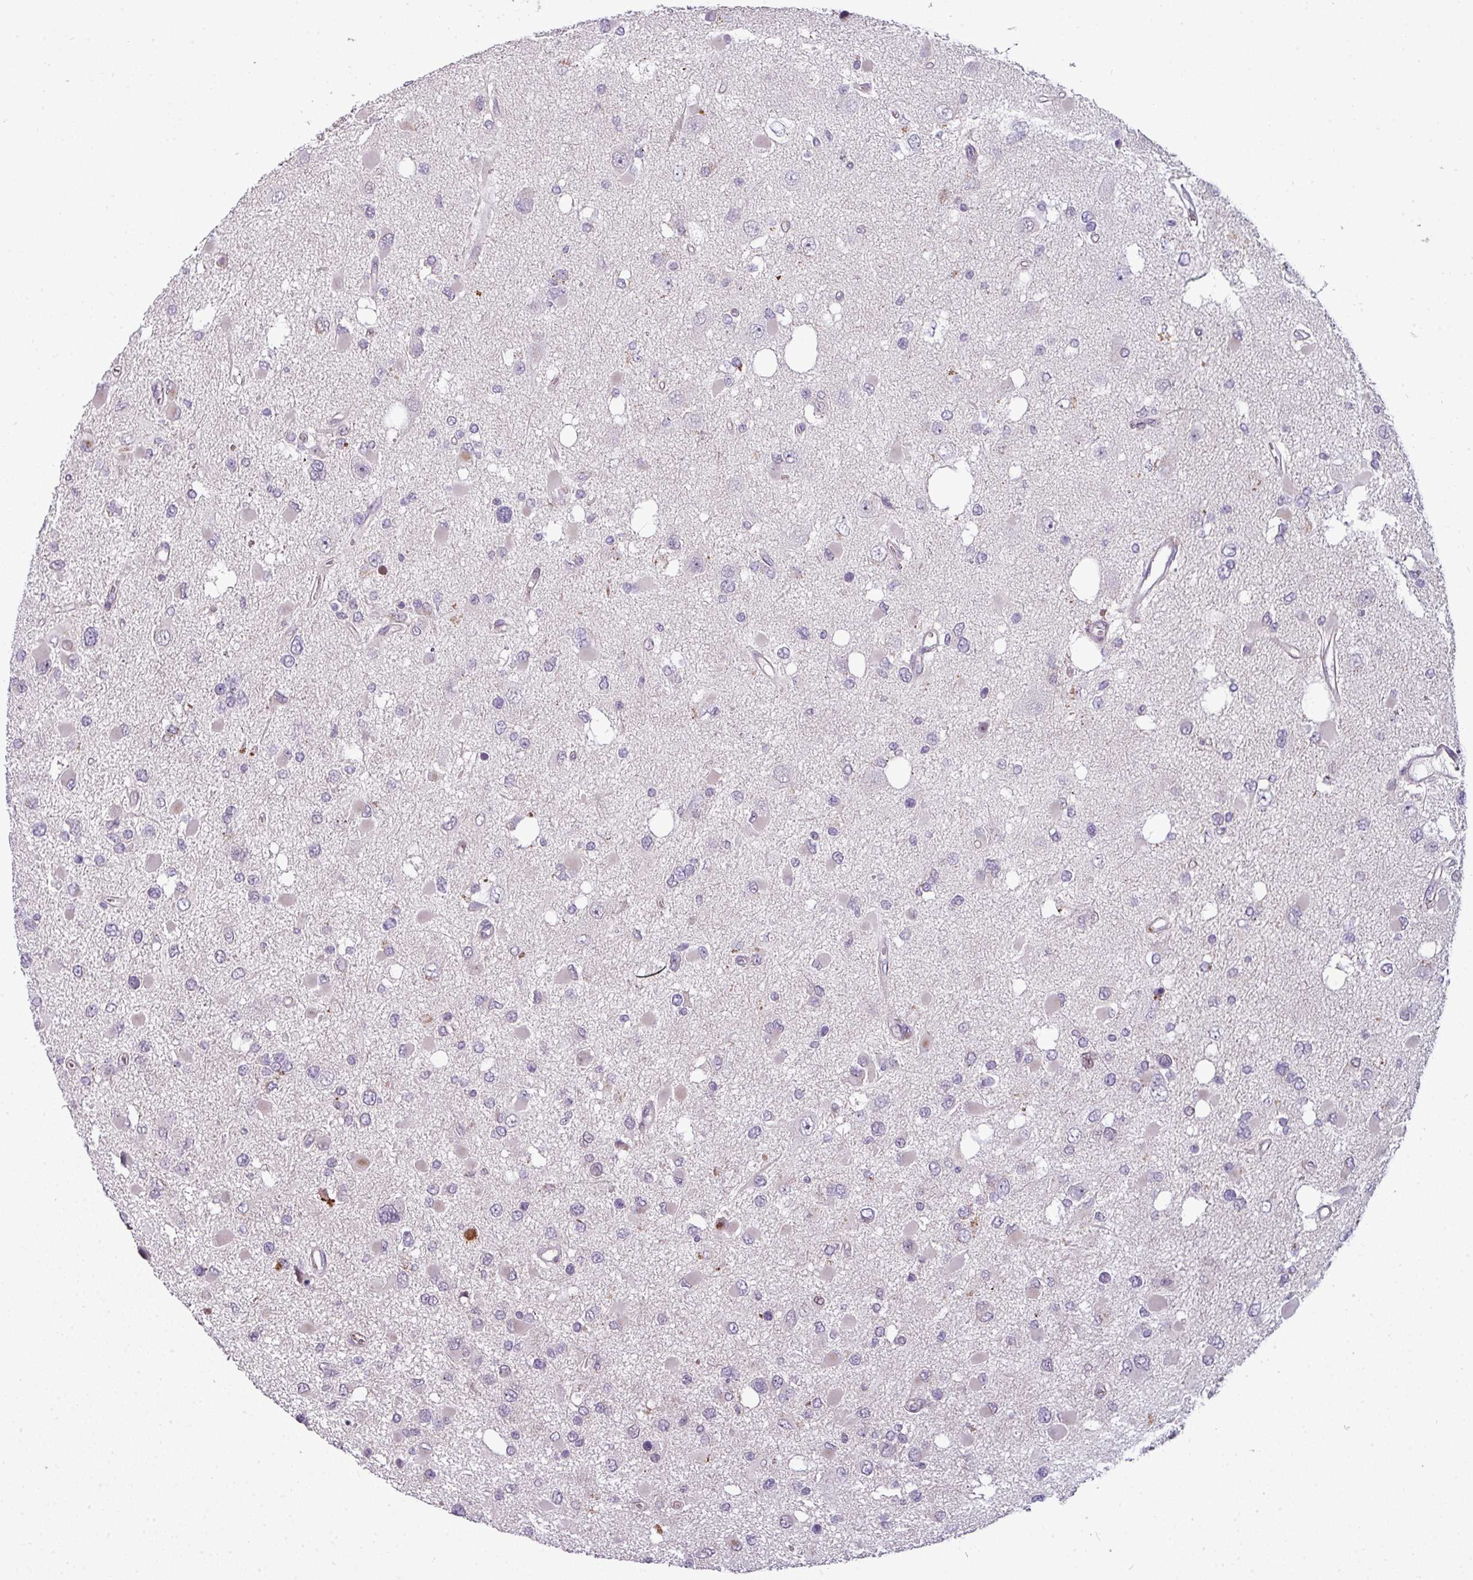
{"staining": {"intensity": "negative", "quantity": "none", "location": "none"}, "tissue": "glioma", "cell_type": "Tumor cells", "image_type": "cancer", "snomed": [{"axis": "morphology", "description": "Glioma, malignant, High grade"}, {"axis": "topography", "description": "Brain"}], "caption": "DAB immunohistochemical staining of malignant glioma (high-grade) reveals no significant staining in tumor cells. (DAB immunohistochemistry, high magnification).", "gene": "TMEFF1", "patient": {"sex": "male", "age": 53}}